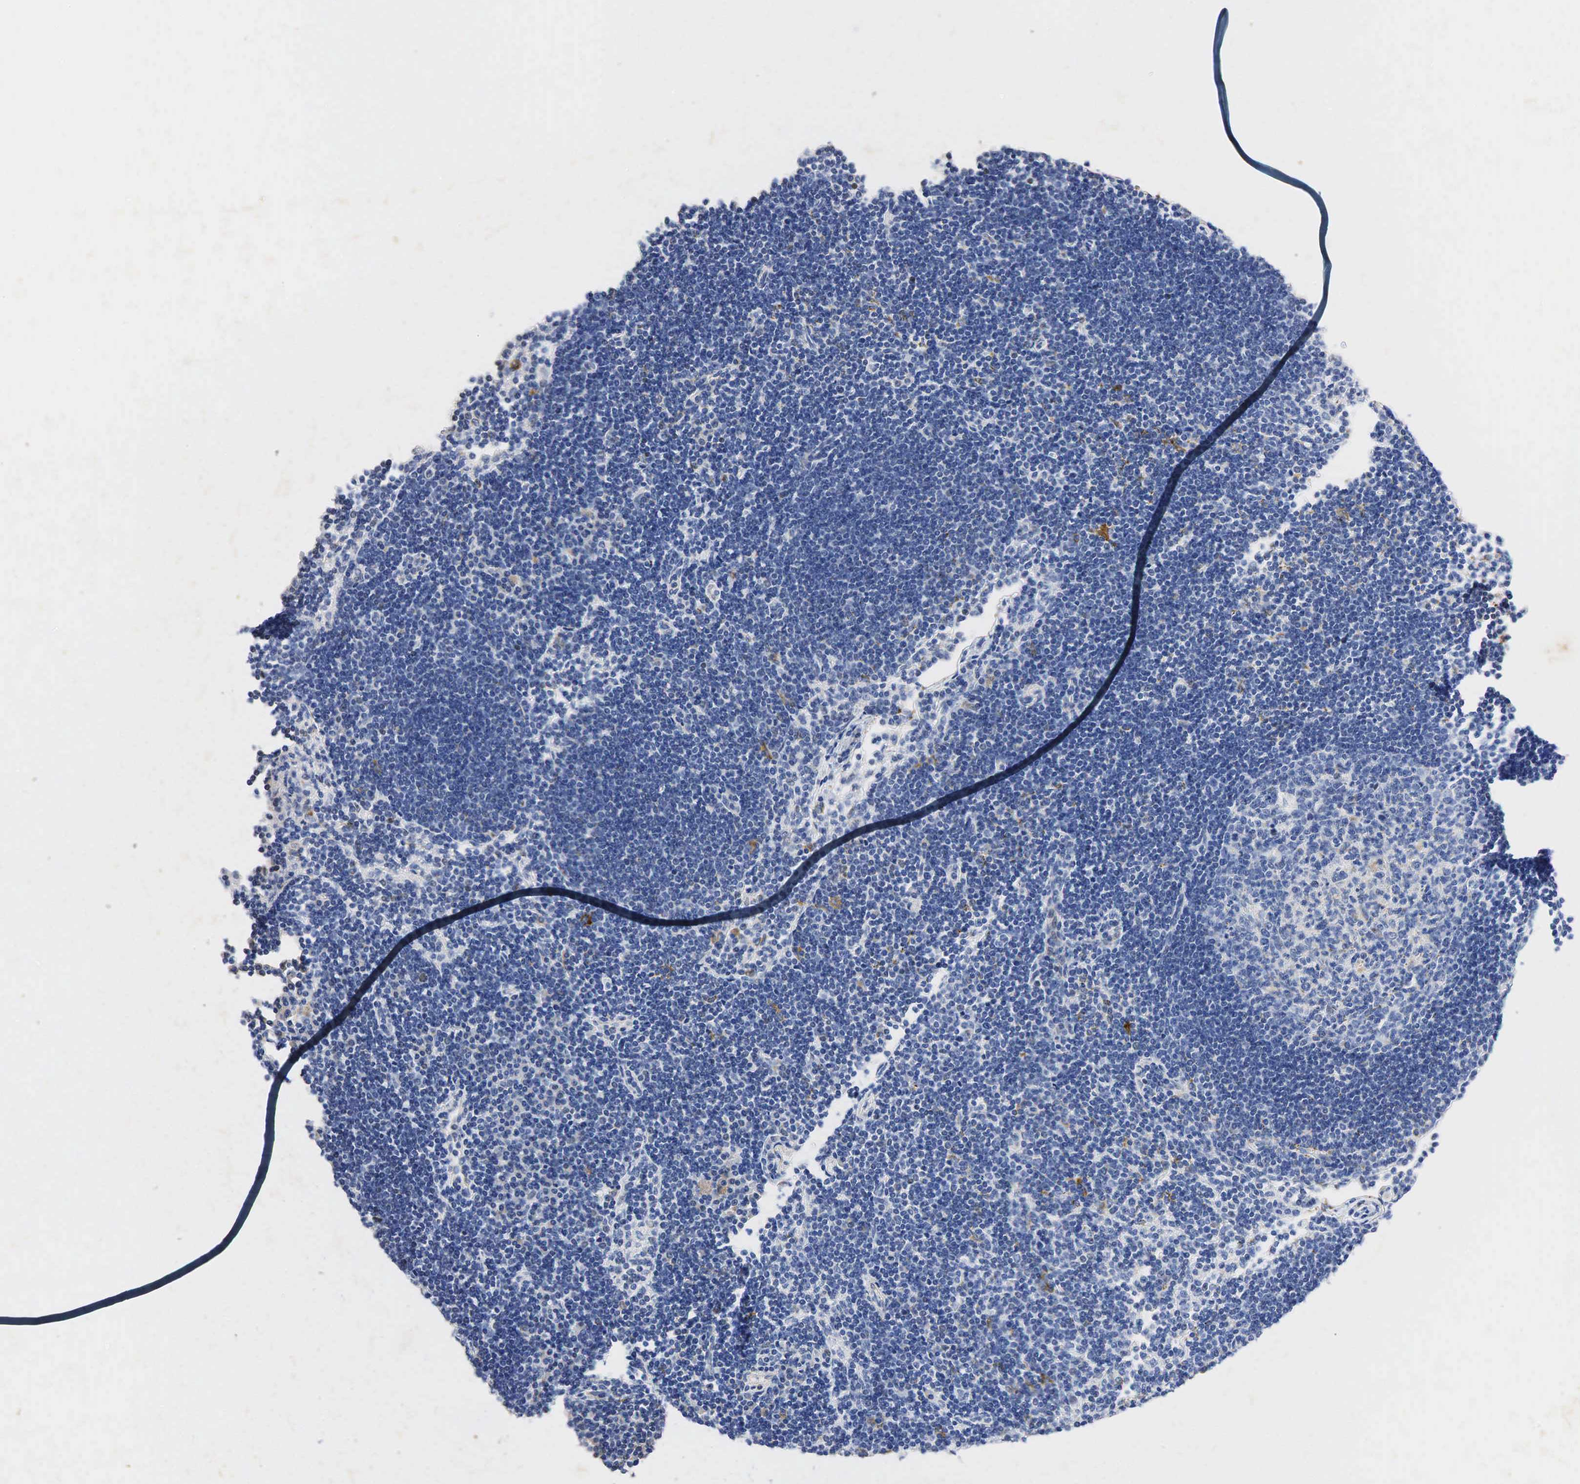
{"staining": {"intensity": "weak", "quantity": "<25%", "location": "cytoplasmic/membranous"}, "tissue": "lymph node", "cell_type": "Germinal center cells", "image_type": "normal", "snomed": [{"axis": "morphology", "description": "Normal tissue, NOS"}, {"axis": "topography", "description": "Lymph node"}], "caption": "This photomicrograph is of normal lymph node stained with immunohistochemistry to label a protein in brown with the nuclei are counter-stained blue. There is no staining in germinal center cells.", "gene": "SYP", "patient": {"sex": "female", "age": 53}}